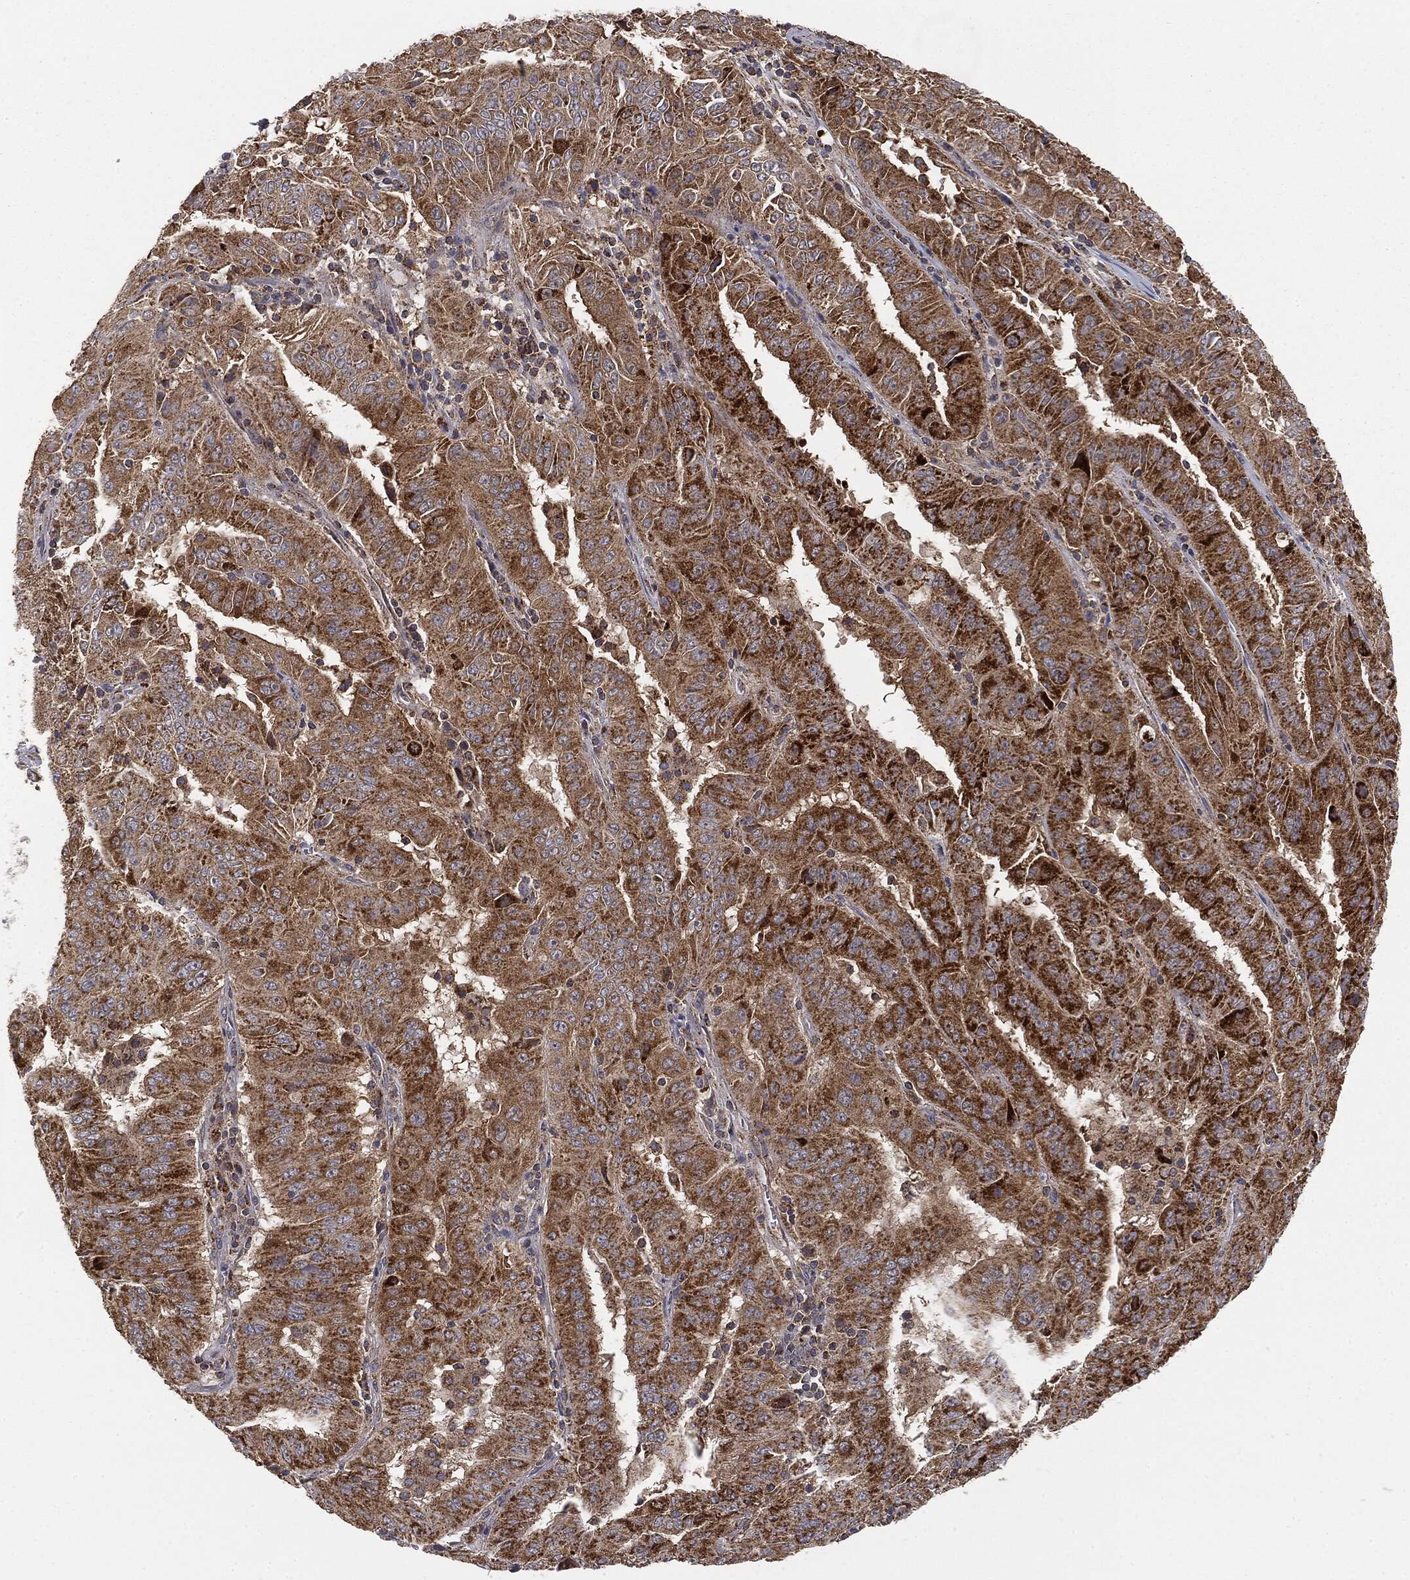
{"staining": {"intensity": "strong", "quantity": ">75%", "location": "cytoplasmic/membranous"}, "tissue": "pancreatic cancer", "cell_type": "Tumor cells", "image_type": "cancer", "snomed": [{"axis": "morphology", "description": "Adenocarcinoma, NOS"}, {"axis": "topography", "description": "Pancreas"}], "caption": "Immunohistochemistry (DAB) staining of human pancreatic cancer (adenocarcinoma) exhibits strong cytoplasmic/membranous protein expression in about >75% of tumor cells.", "gene": "MTOR", "patient": {"sex": "male", "age": 63}}